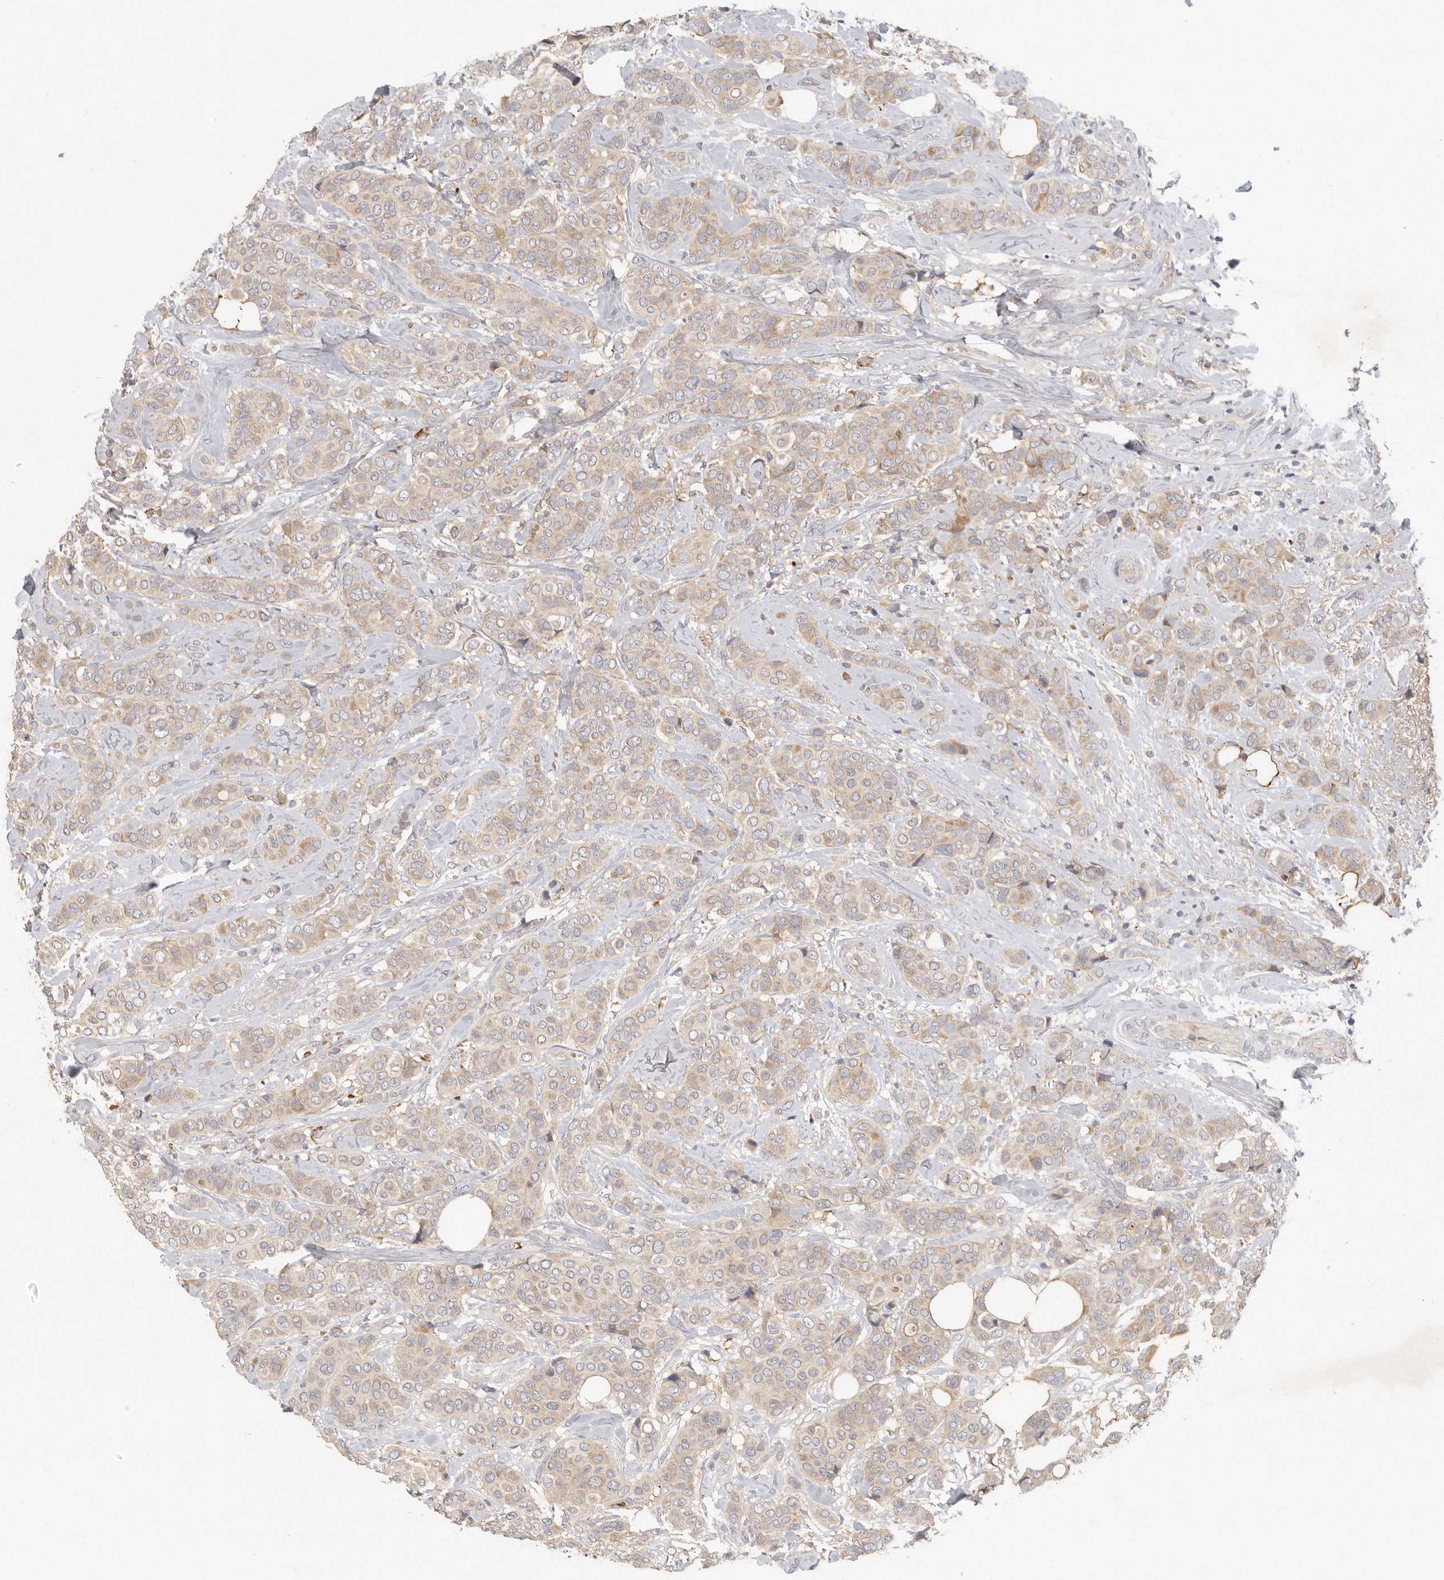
{"staining": {"intensity": "weak", "quantity": ">75%", "location": "cytoplasmic/membranous"}, "tissue": "breast cancer", "cell_type": "Tumor cells", "image_type": "cancer", "snomed": [{"axis": "morphology", "description": "Lobular carcinoma"}, {"axis": "topography", "description": "Breast"}], "caption": "The photomicrograph demonstrates immunohistochemical staining of lobular carcinoma (breast). There is weak cytoplasmic/membranous staining is identified in approximately >75% of tumor cells.", "gene": "CFAP298", "patient": {"sex": "female", "age": 51}}